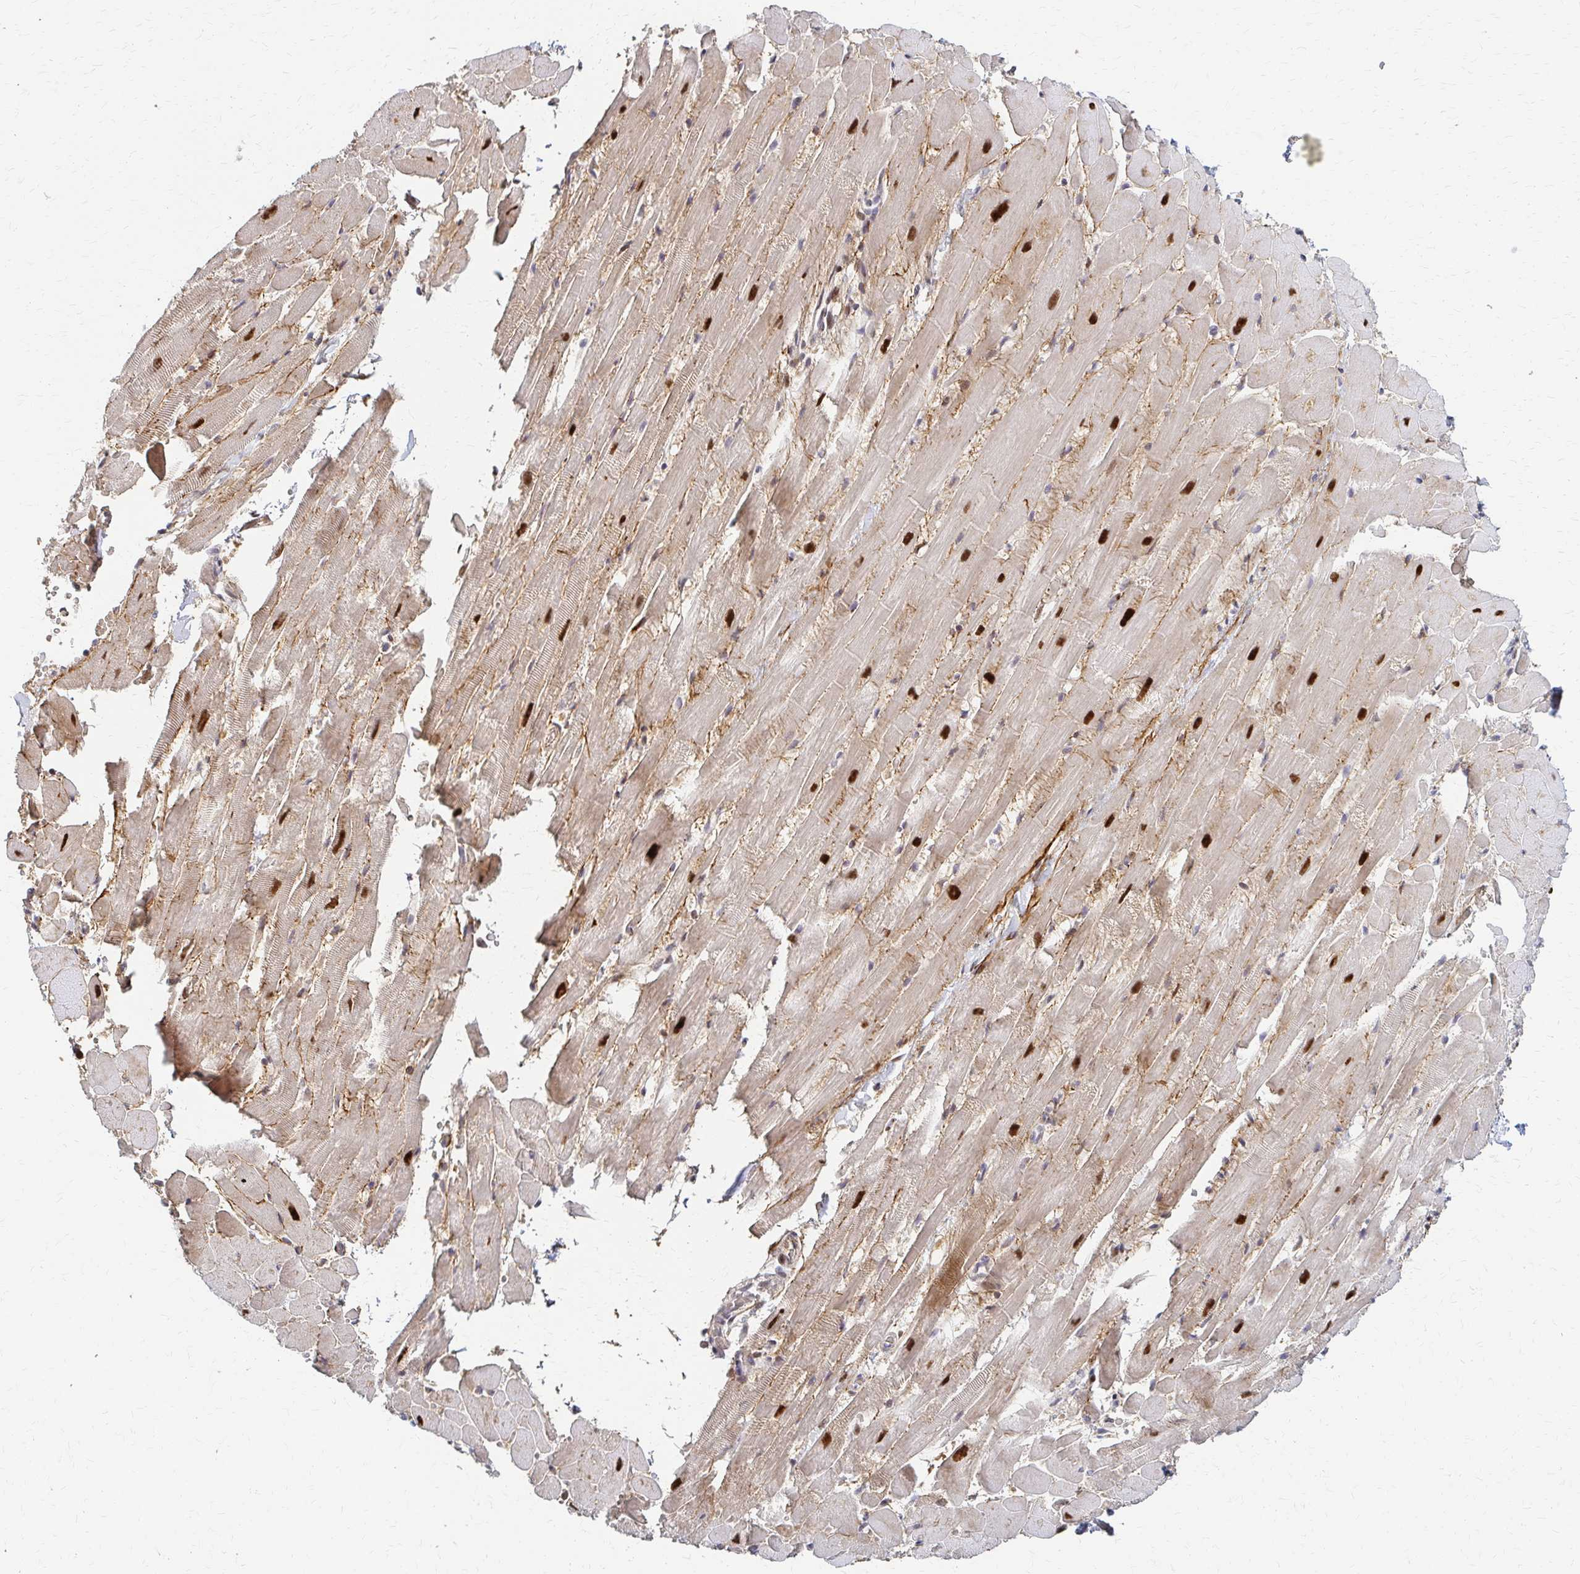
{"staining": {"intensity": "strong", "quantity": ">75%", "location": "nuclear"}, "tissue": "heart muscle", "cell_type": "Cardiomyocytes", "image_type": "normal", "snomed": [{"axis": "morphology", "description": "Normal tissue, NOS"}, {"axis": "topography", "description": "Heart"}], "caption": "Benign heart muscle exhibits strong nuclear expression in approximately >75% of cardiomyocytes.", "gene": "PSMD7", "patient": {"sex": "male", "age": 37}}